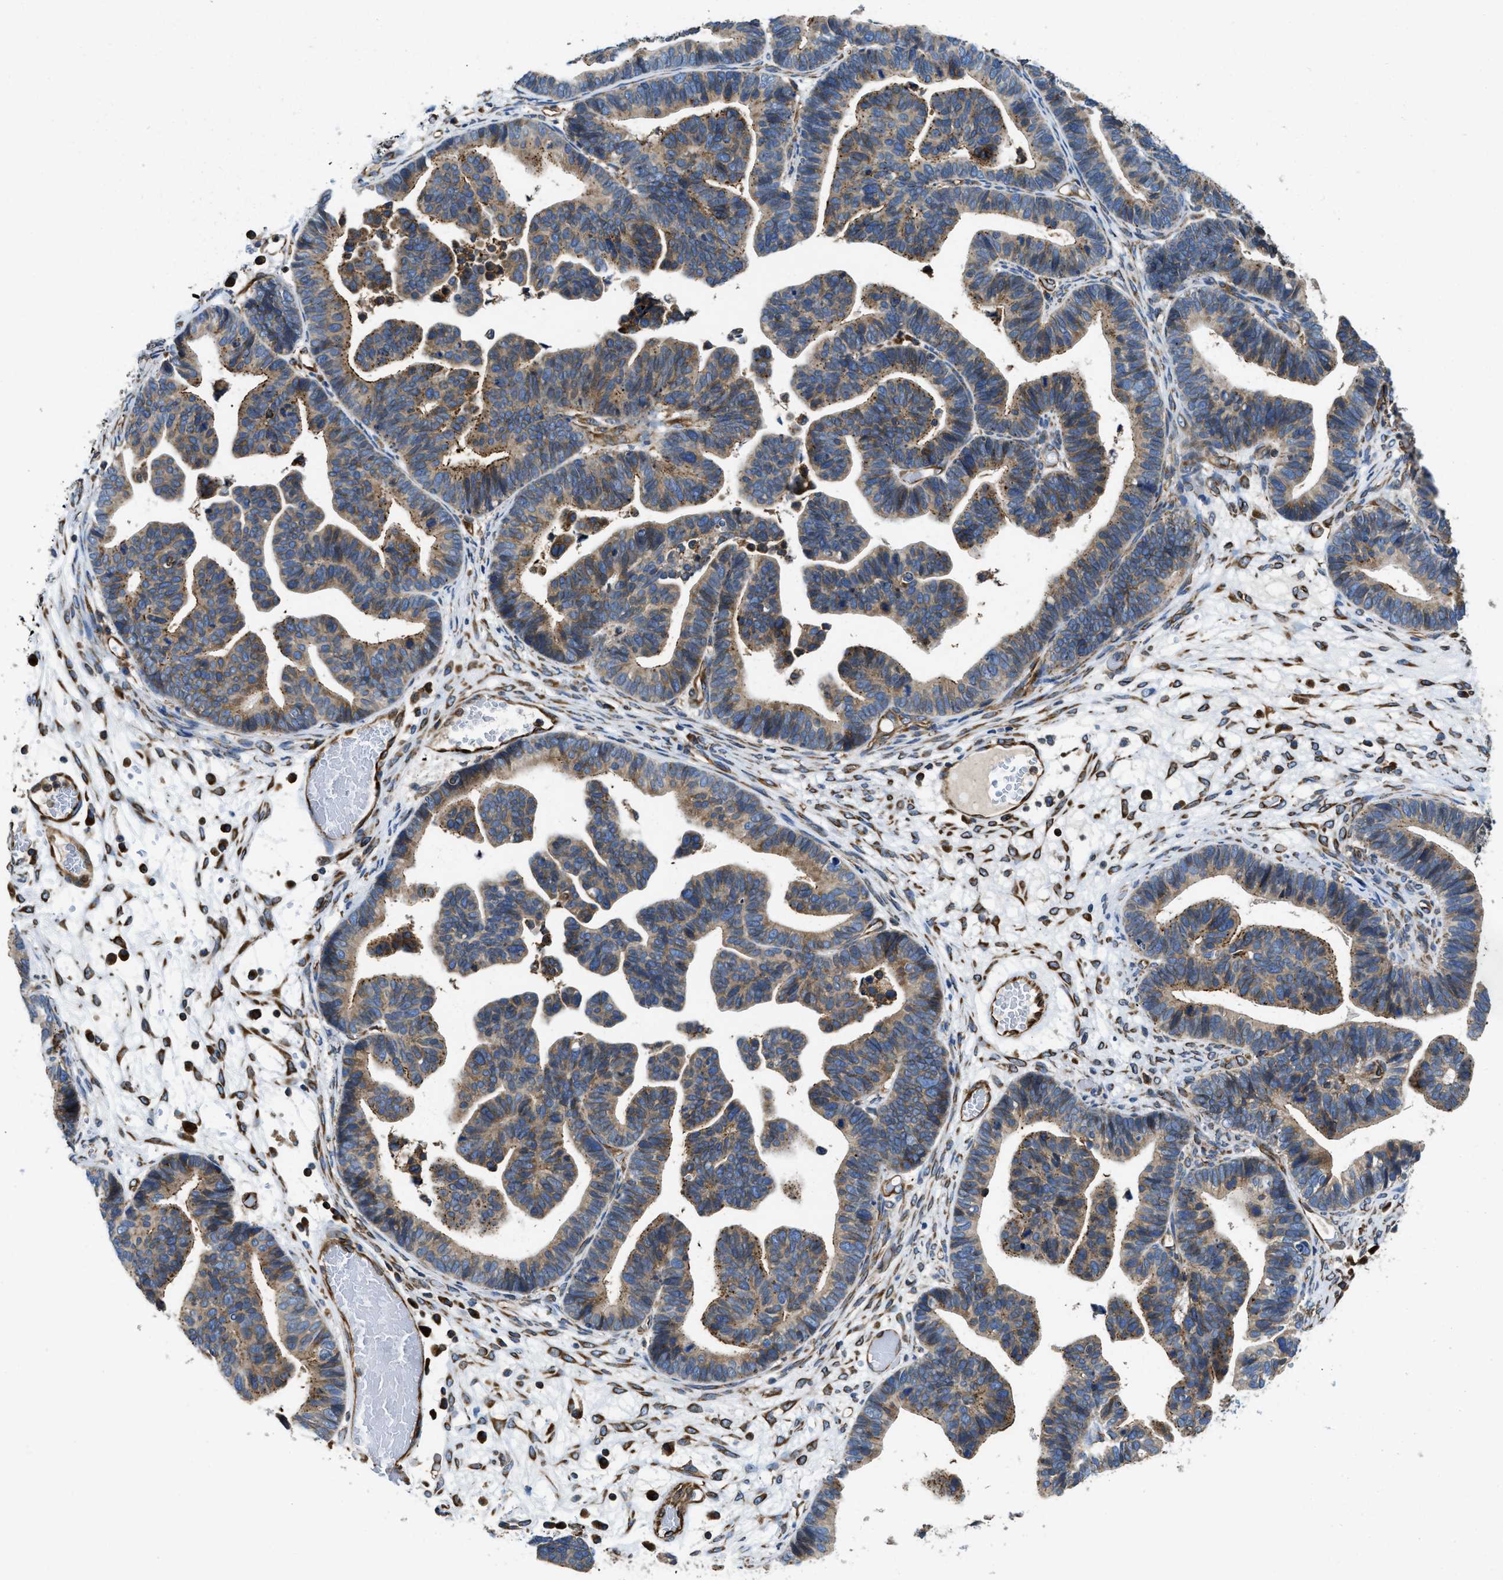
{"staining": {"intensity": "weak", "quantity": "25%-75%", "location": "cytoplasmic/membranous"}, "tissue": "ovarian cancer", "cell_type": "Tumor cells", "image_type": "cancer", "snomed": [{"axis": "morphology", "description": "Cystadenocarcinoma, serous, NOS"}, {"axis": "topography", "description": "Ovary"}], "caption": "This is a photomicrograph of immunohistochemistry (IHC) staining of serous cystadenocarcinoma (ovarian), which shows weak positivity in the cytoplasmic/membranous of tumor cells.", "gene": "HSD17B12", "patient": {"sex": "female", "age": 56}}